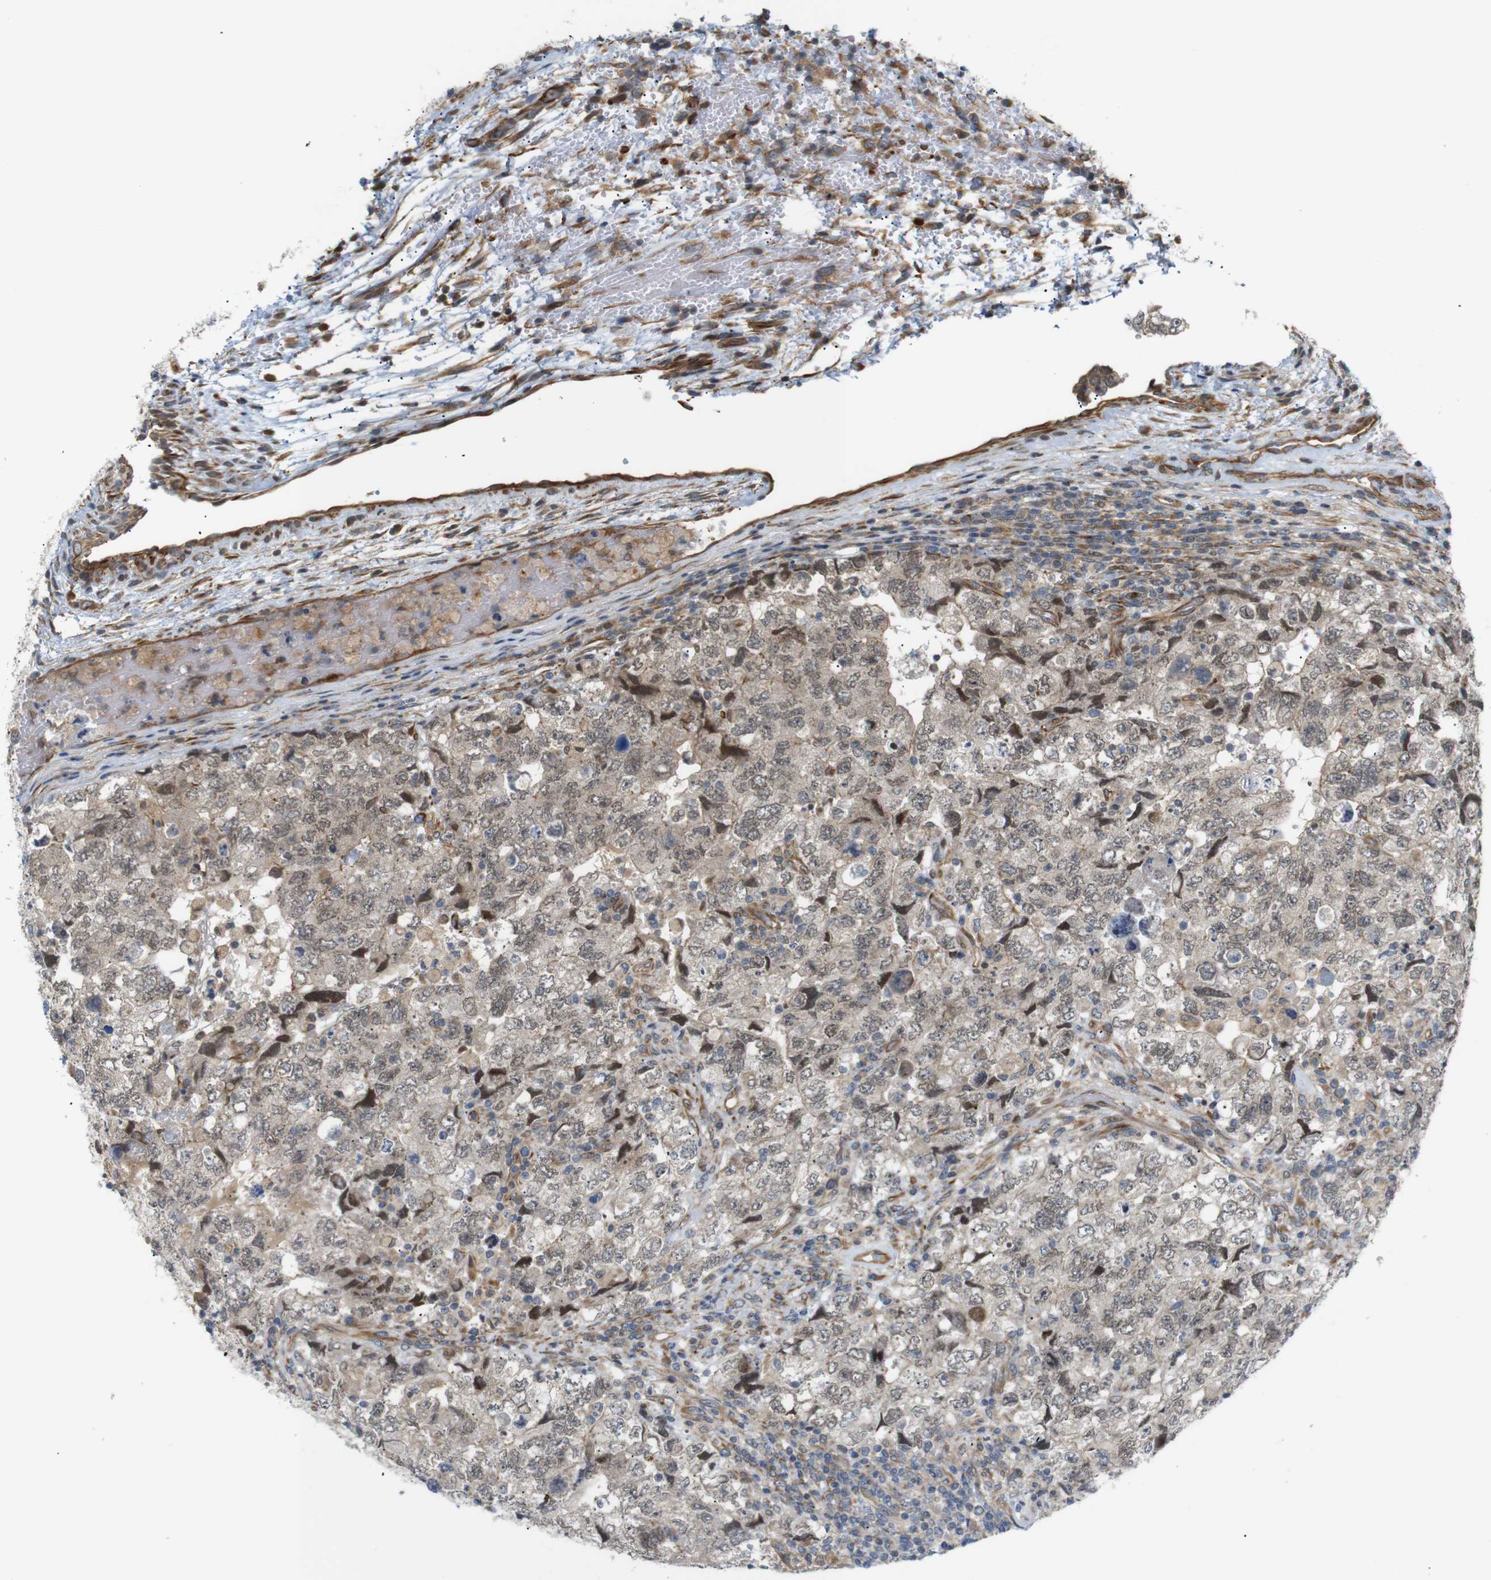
{"staining": {"intensity": "weak", "quantity": ">75%", "location": "nuclear"}, "tissue": "testis cancer", "cell_type": "Tumor cells", "image_type": "cancer", "snomed": [{"axis": "morphology", "description": "Carcinoma, Embryonal, NOS"}, {"axis": "topography", "description": "Testis"}], "caption": "A photomicrograph of human testis cancer stained for a protein exhibits weak nuclear brown staining in tumor cells.", "gene": "RPTOR", "patient": {"sex": "male", "age": 36}}